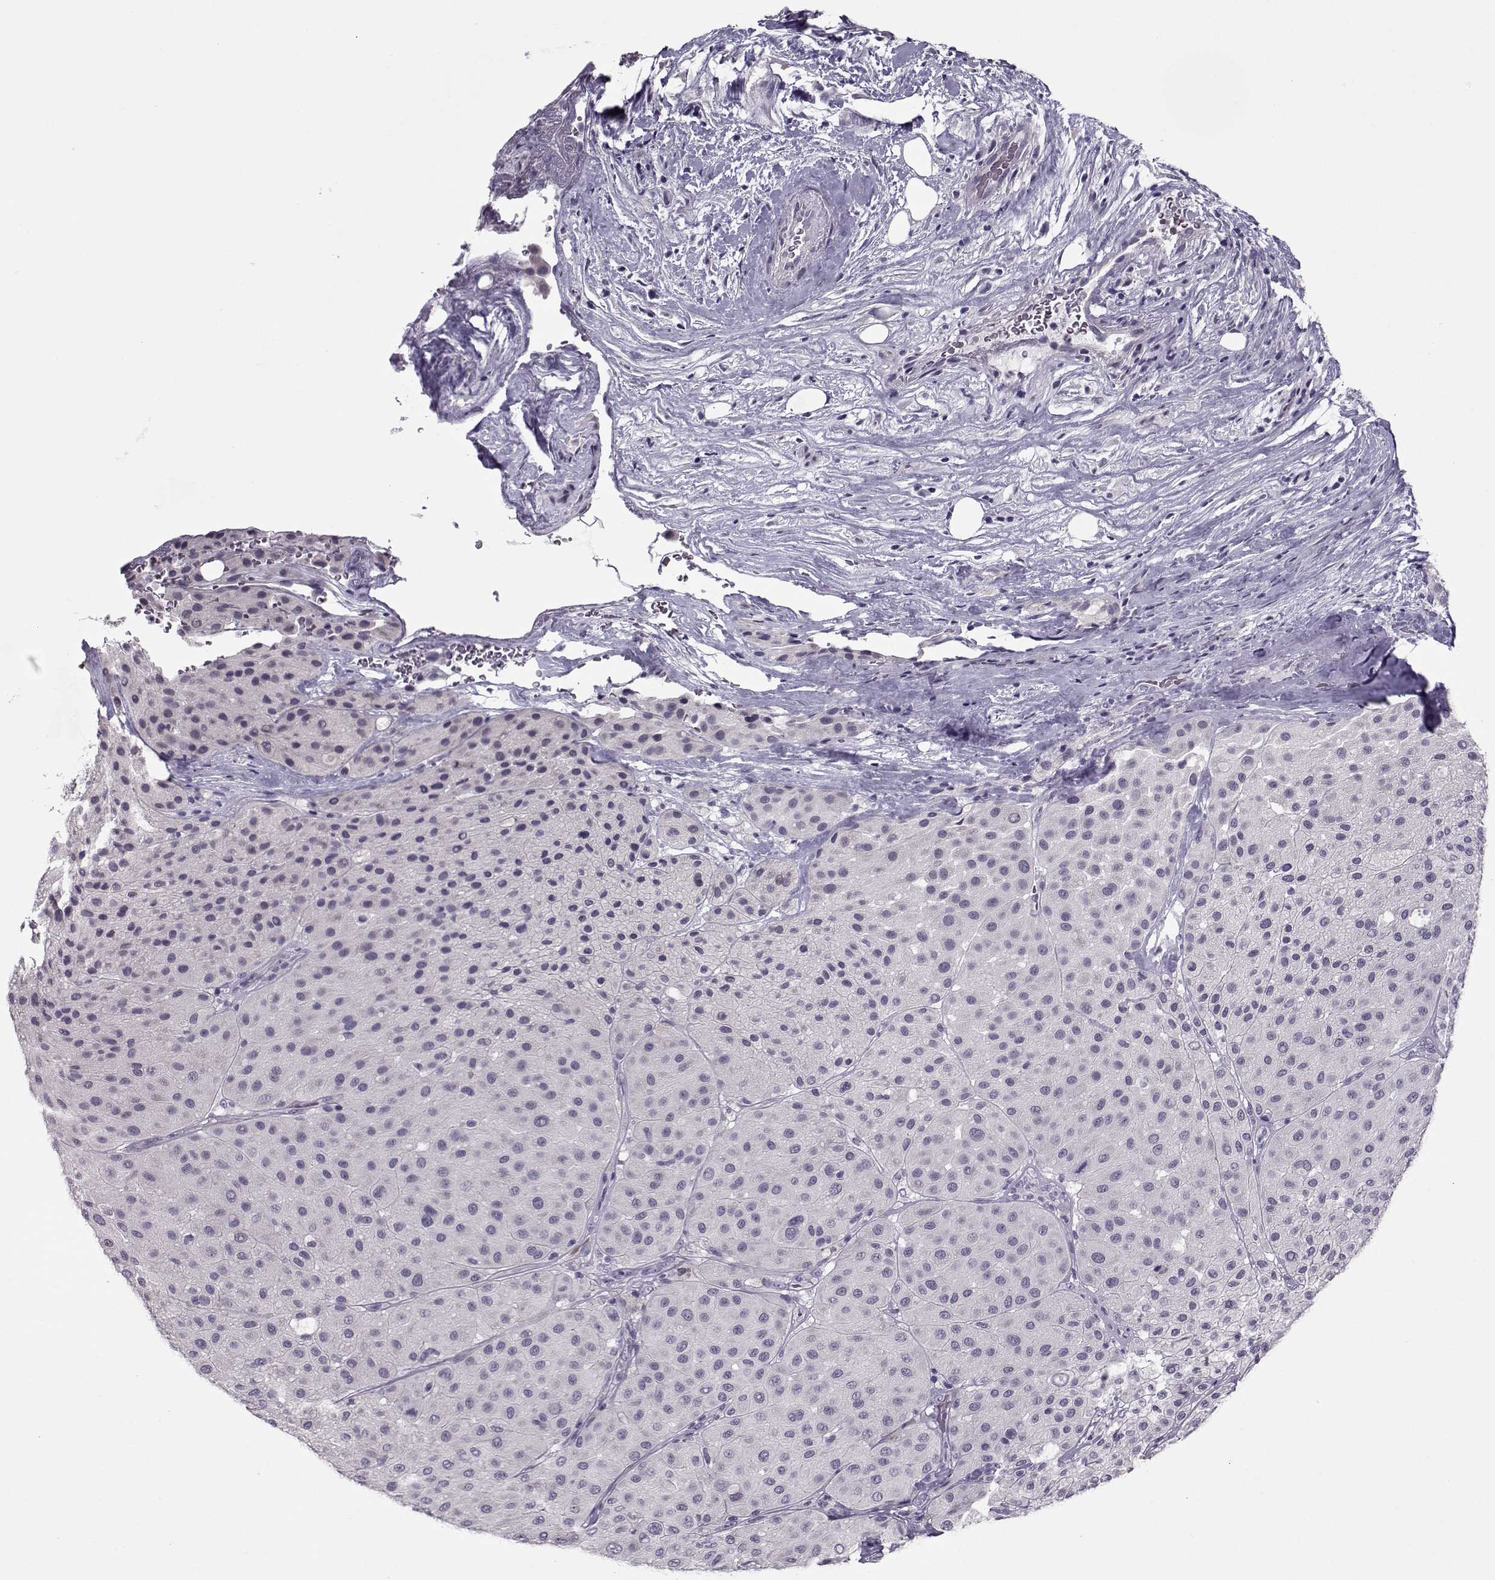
{"staining": {"intensity": "negative", "quantity": "none", "location": "none"}, "tissue": "melanoma", "cell_type": "Tumor cells", "image_type": "cancer", "snomed": [{"axis": "morphology", "description": "Malignant melanoma, Metastatic site"}, {"axis": "topography", "description": "Smooth muscle"}], "caption": "This is an immunohistochemistry micrograph of human malignant melanoma (metastatic site). There is no expression in tumor cells.", "gene": "CIBAR1", "patient": {"sex": "male", "age": 41}}